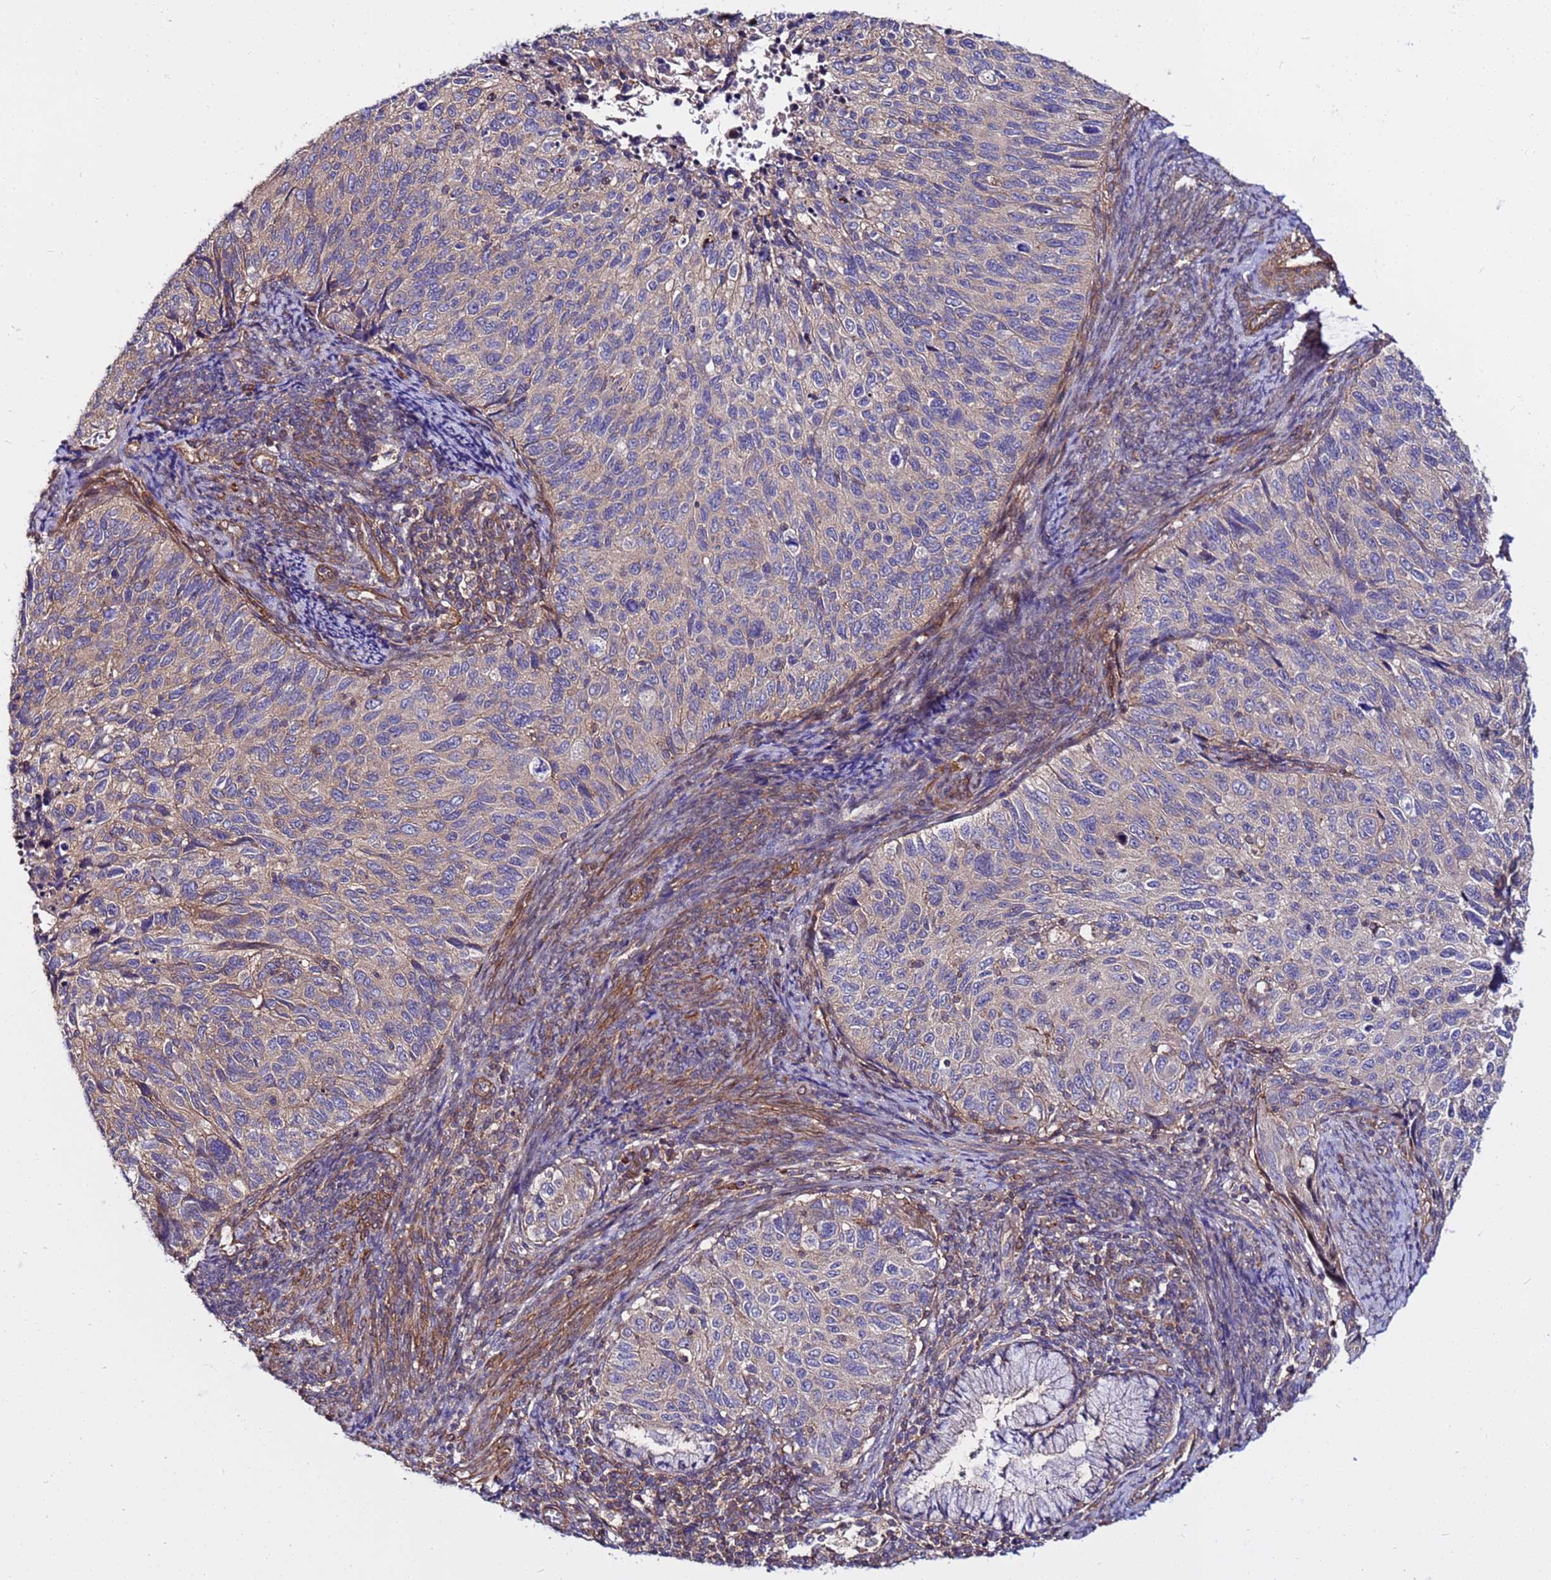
{"staining": {"intensity": "weak", "quantity": "<25%", "location": "cytoplasmic/membranous"}, "tissue": "cervical cancer", "cell_type": "Tumor cells", "image_type": "cancer", "snomed": [{"axis": "morphology", "description": "Squamous cell carcinoma, NOS"}, {"axis": "topography", "description": "Cervix"}], "caption": "This is a image of immunohistochemistry staining of cervical cancer (squamous cell carcinoma), which shows no positivity in tumor cells. (DAB (3,3'-diaminobenzidine) immunohistochemistry, high magnification).", "gene": "STK38", "patient": {"sex": "female", "age": 70}}